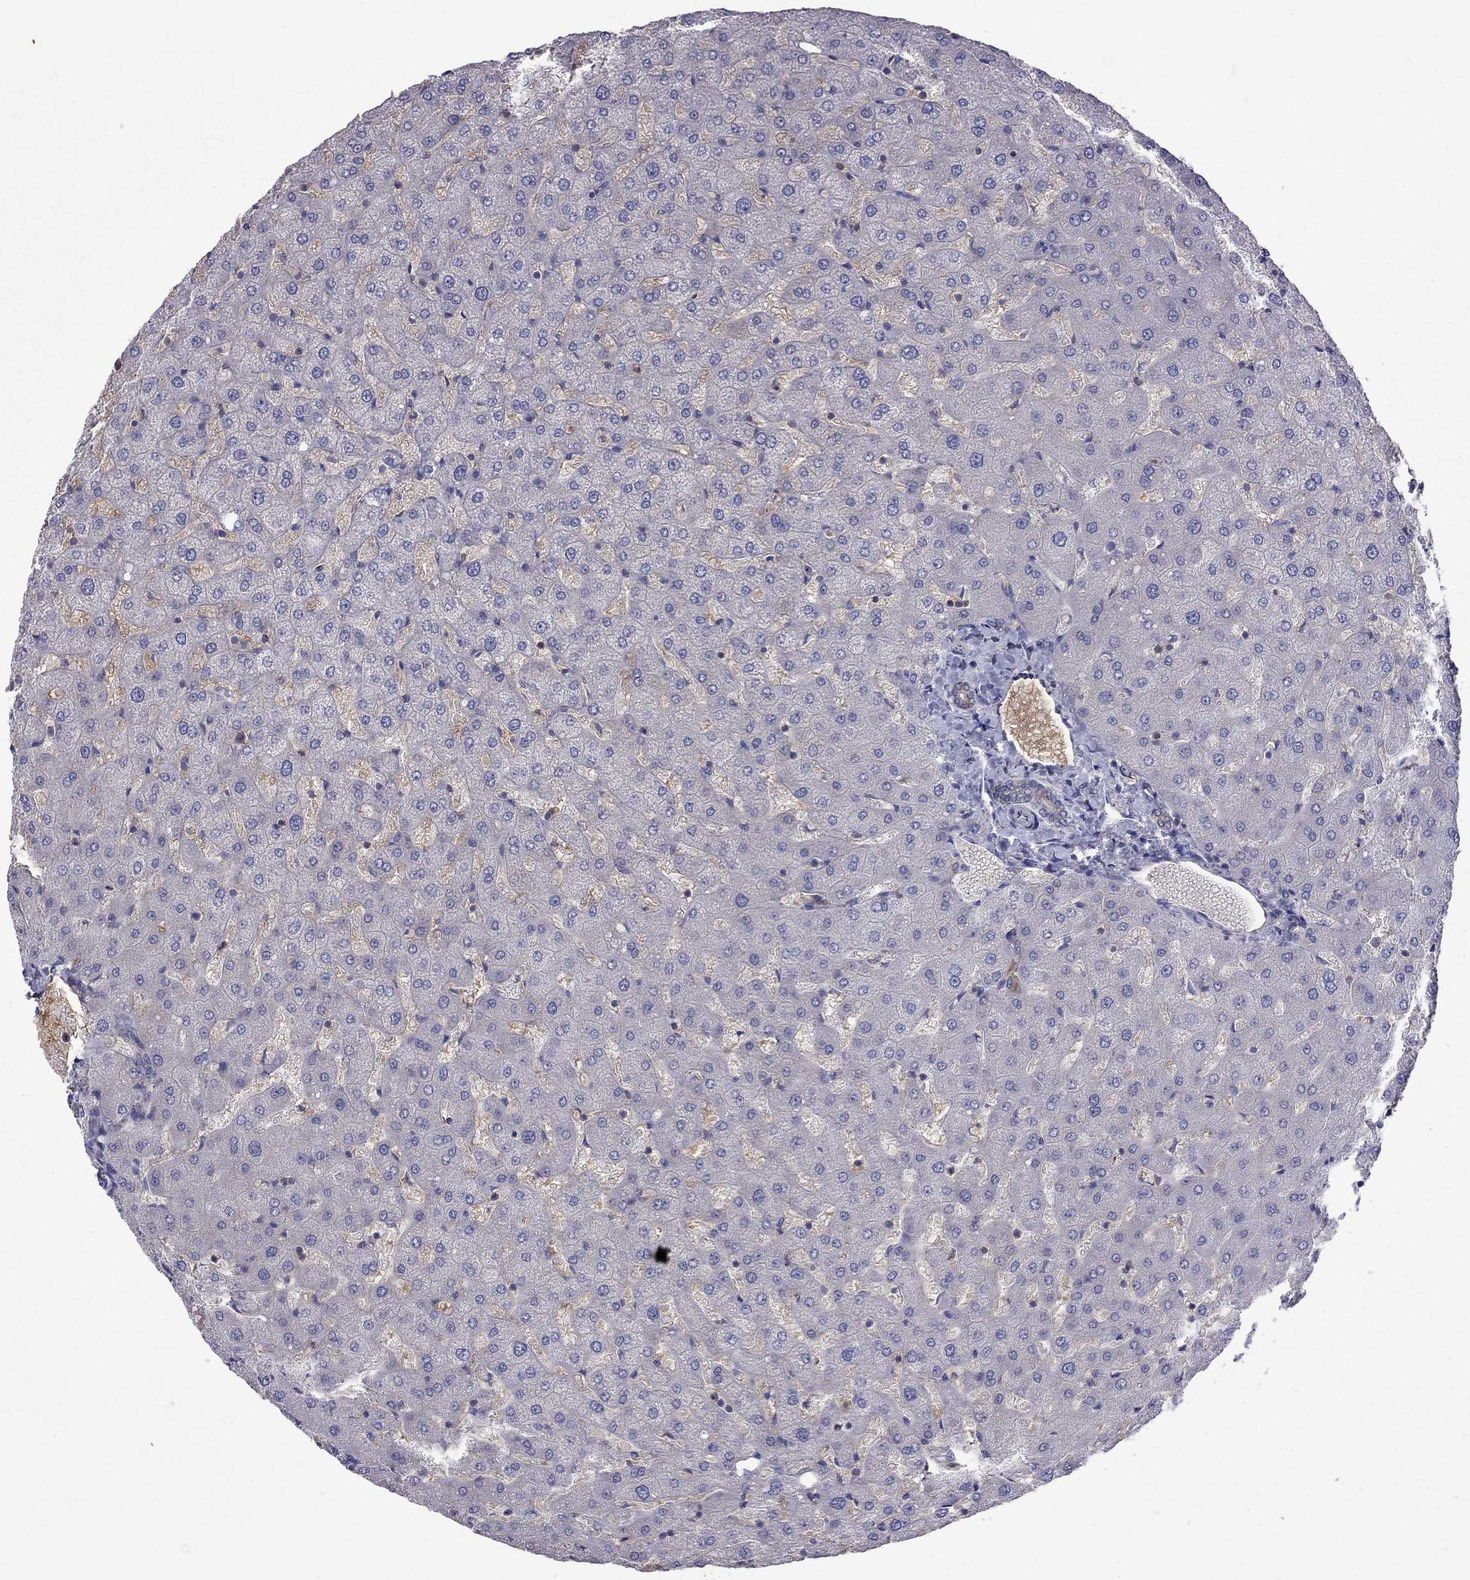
{"staining": {"intensity": "negative", "quantity": "none", "location": "none"}, "tissue": "liver", "cell_type": "Cholangiocytes", "image_type": "normal", "snomed": [{"axis": "morphology", "description": "Normal tissue, NOS"}, {"axis": "topography", "description": "Liver"}], "caption": "Immunohistochemistry (IHC) histopathology image of benign liver stained for a protein (brown), which displays no staining in cholangiocytes. (DAB (3,3'-diaminobenzidine) IHC visualized using brightfield microscopy, high magnification).", "gene": "EIF4E3", "patient": {"sex": "female", "age": 50}}